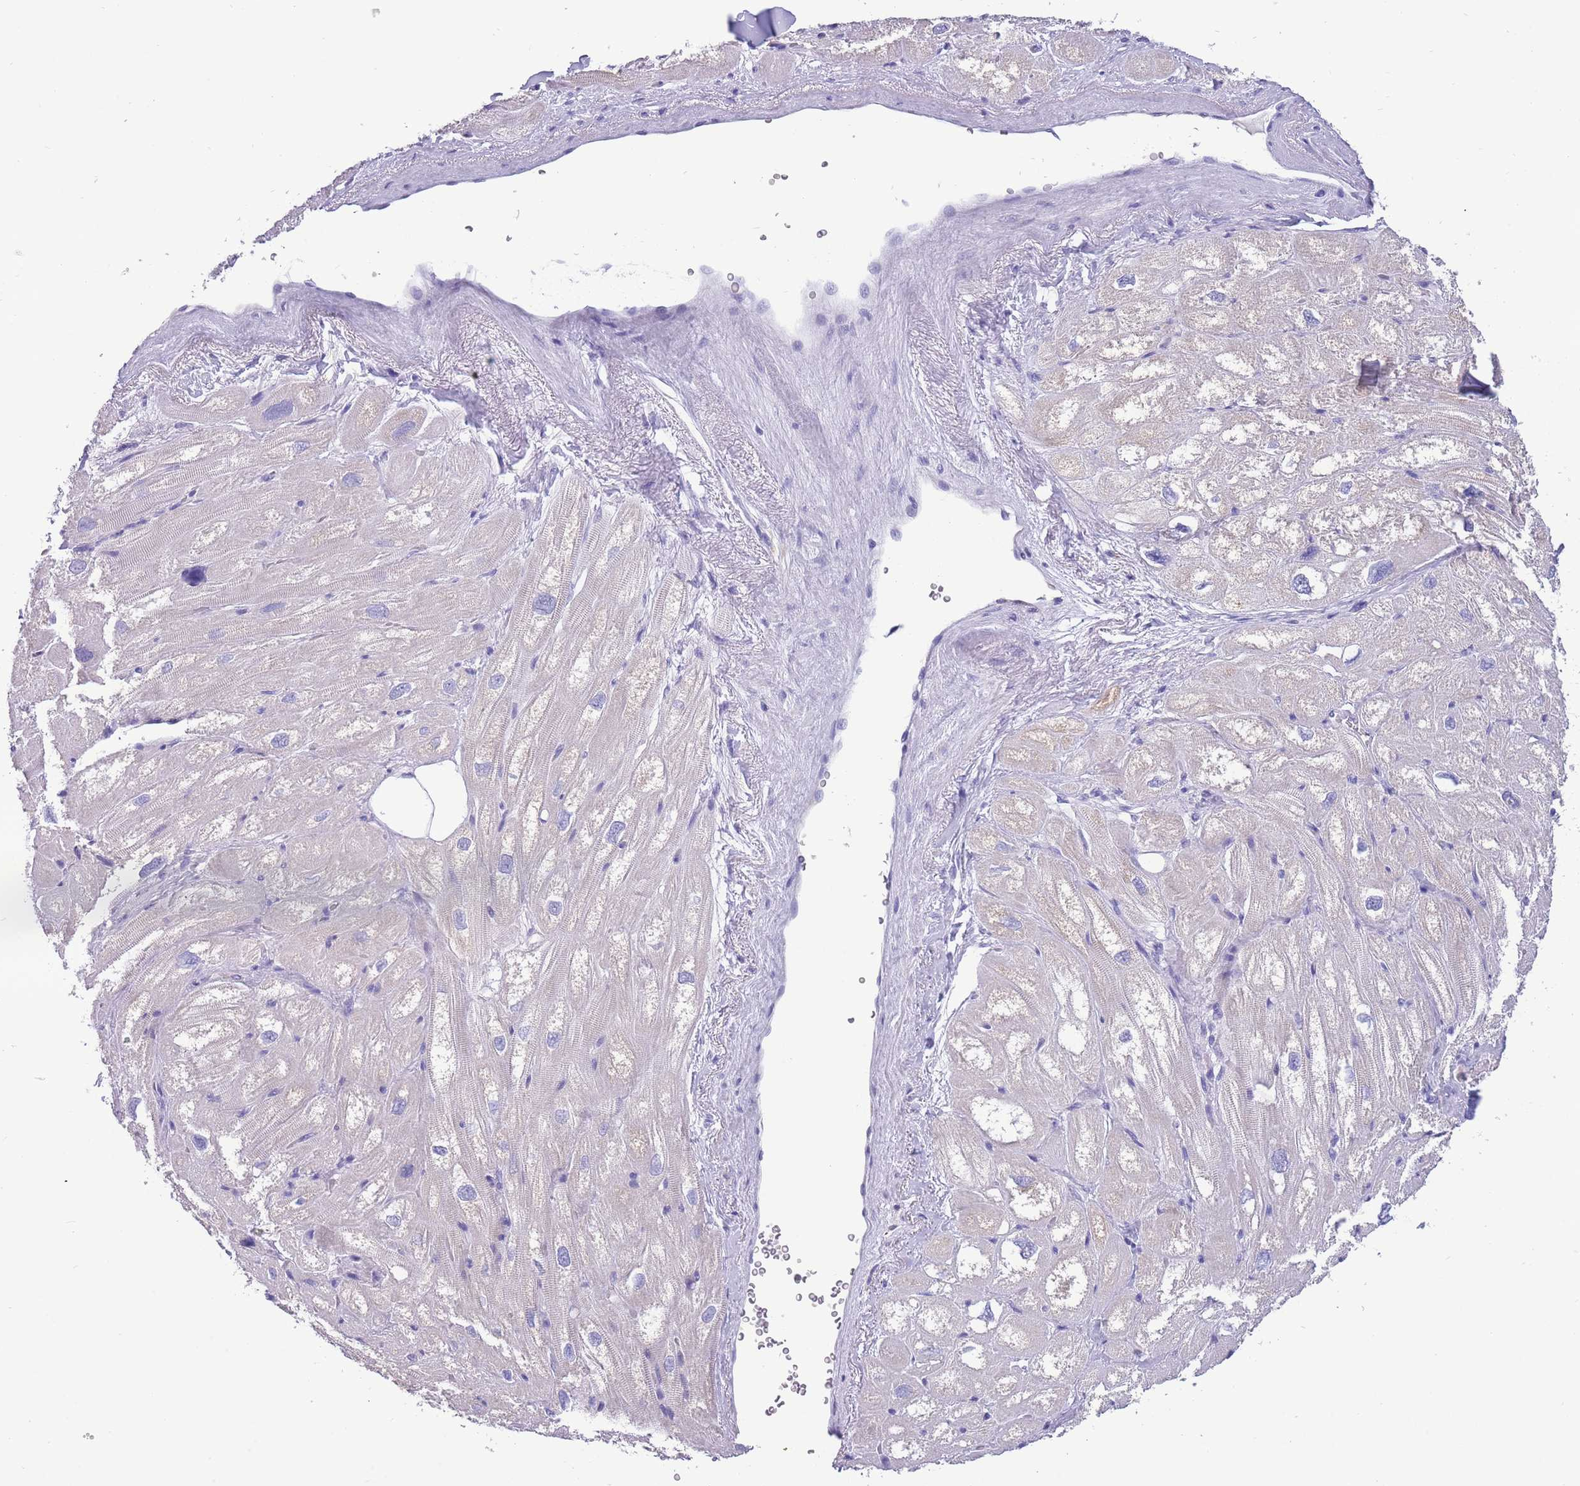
{"staining": {"intensity": "negative", "quantity": "none", "location": "none"}, "tissue": "heart muscle", "cell_type": "Cardiomyocytes", "image_type": "normal", "snomed": [{"axis": "morphology", "description": "Normal tissue, NOS"}, {"axis": "topography", "description": "Heart"}], "caption": "This histopathology image is of benign heart muscle stained with immunohistochemistry to label a protein in brown with the nuclei are counter-stained blue. There is no expression in cardiomyocytes. (Stains: DAB IHC with hematoxylin counter stain, Microscopy: brightfield microscopy at high magnification).", "gene": "INTS2", "patient": {"sex": "male", "age": 50}}